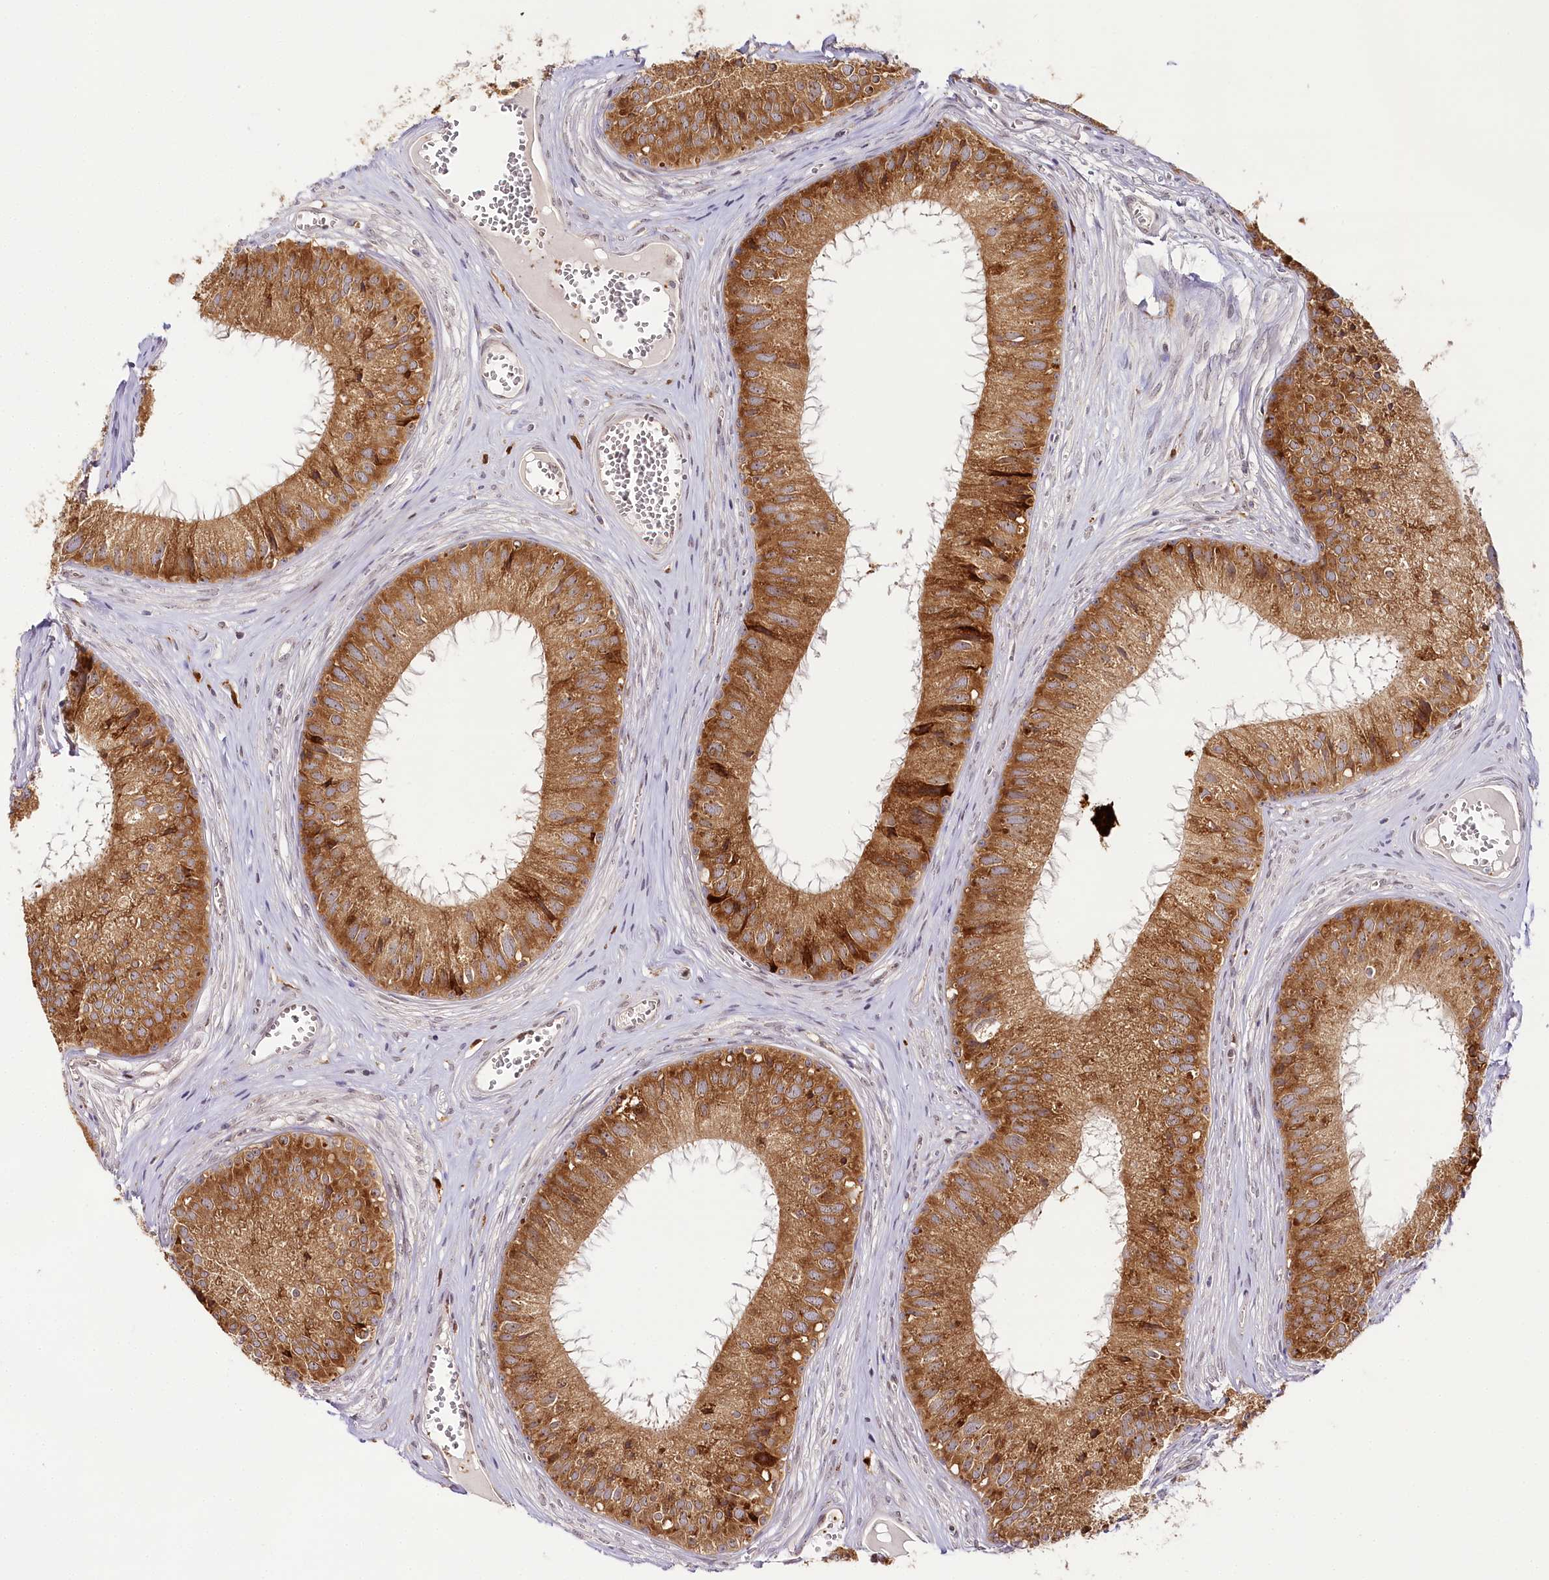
{"staining": {"intensity": "moderate", "quantity": ">75%", "location": "cytoplasmic/membranous"}, "tissue": "epididymis", "cell_type": "Glandular cells", "image_type": "normal", "snomed": [{"axis": "morphology", "description": "Normal tissue, NOS"}, {"axis": "topography", "description": "Epididymis"}], "caption": "Human epididymis stained with a protein marker exhibits moderate staining in glandular cells.", "gene": "WDR36", "patient": {"sex": "male", "age": 36}}